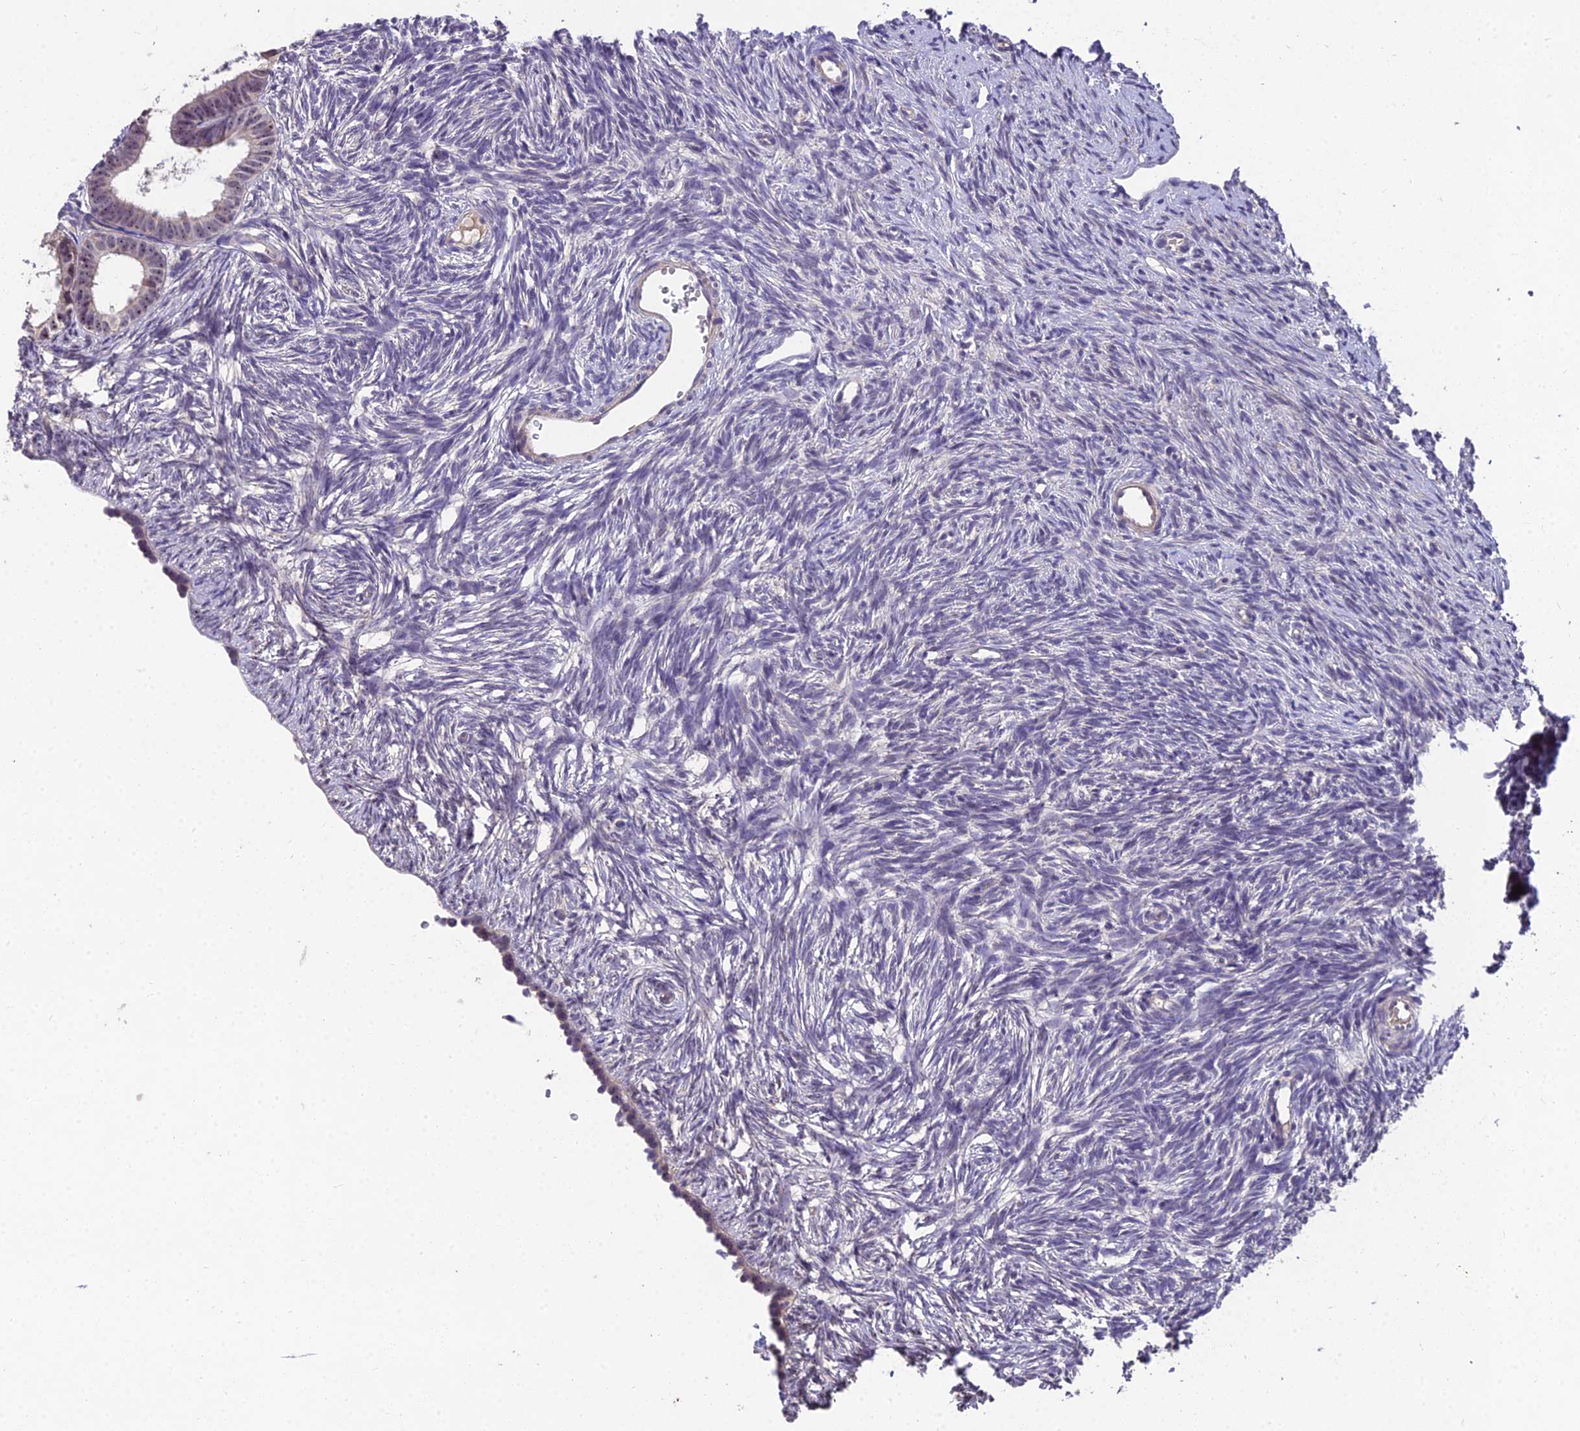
{"staining": {"intensity": "moderate", "quantity": ">75%", "location": "nuclear"}, "tissue": "ovary", "cell_type": "Follicle cells", "image_type": "normal", "snomed": [{"axis": "morphology", "description": "Normal tissue, NOS"}, {"axis": "topography", "description": "Ovary"}], "caption": "Immunohistochemical staining of unremarkable ovary displays moderate nuclear protein expression in approximately >75% of follicle cells.", "gene": "ZNF333", "patient": {"sex": "female", "age": 51}}